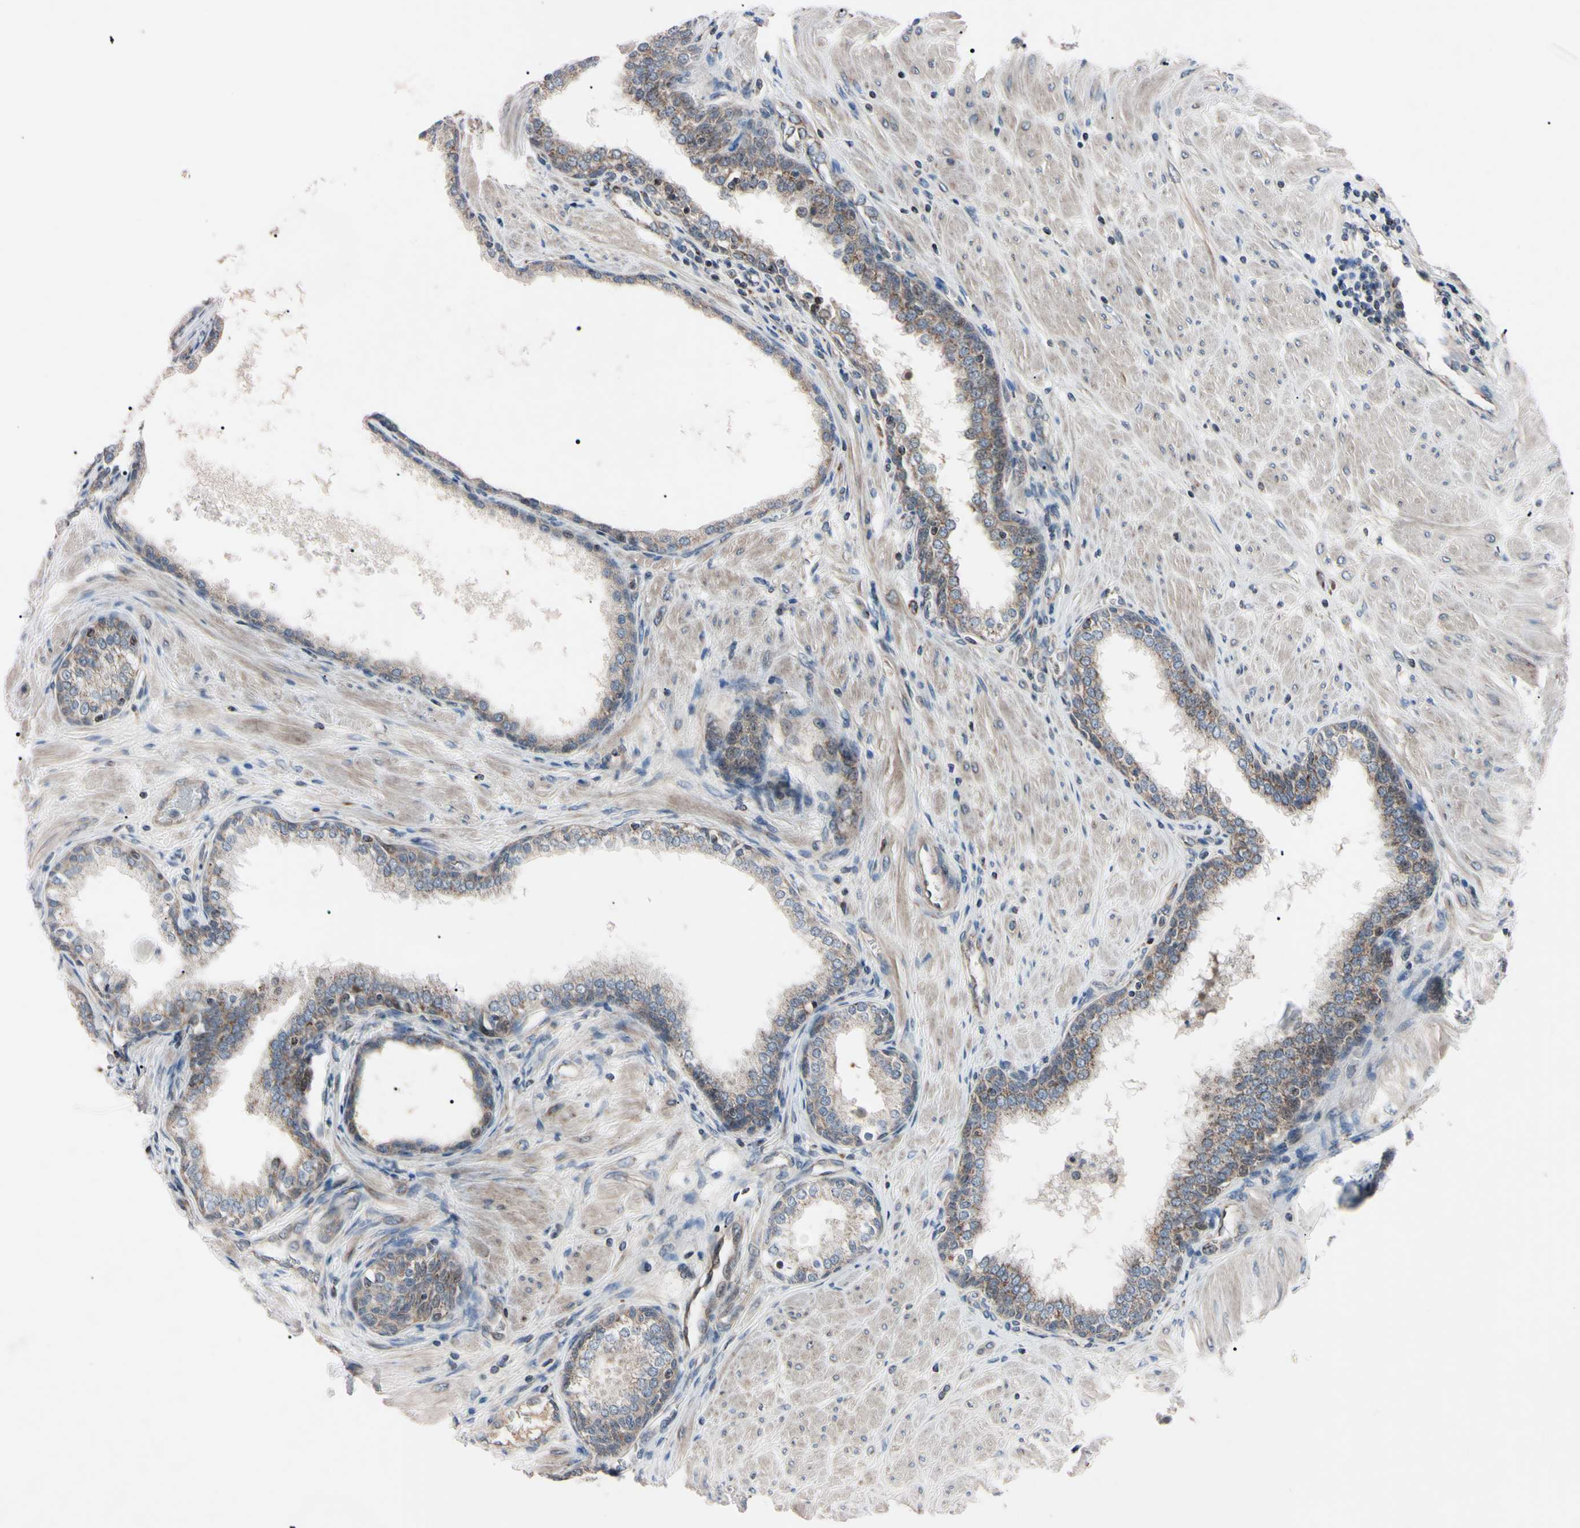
{"staining": {"intensity": "weak", "quantity": "<25%", "location": "cytoplasmic/membranous"}, "tissue": "prostate", "cell_type": "Glandular cells", "image_type": "normal", "snomed": [{"axis": "morphology", "description": "Normal tissue, NOS"}, {"axis": "topography", "description": "Prostate"}], "caption": "Prostate stained for a protein using immunohistochemistry (IHC) shows no staining glandular cells.", "gene": "TNFRSF1A", "patient": {"sex": "male", "age": 51}}